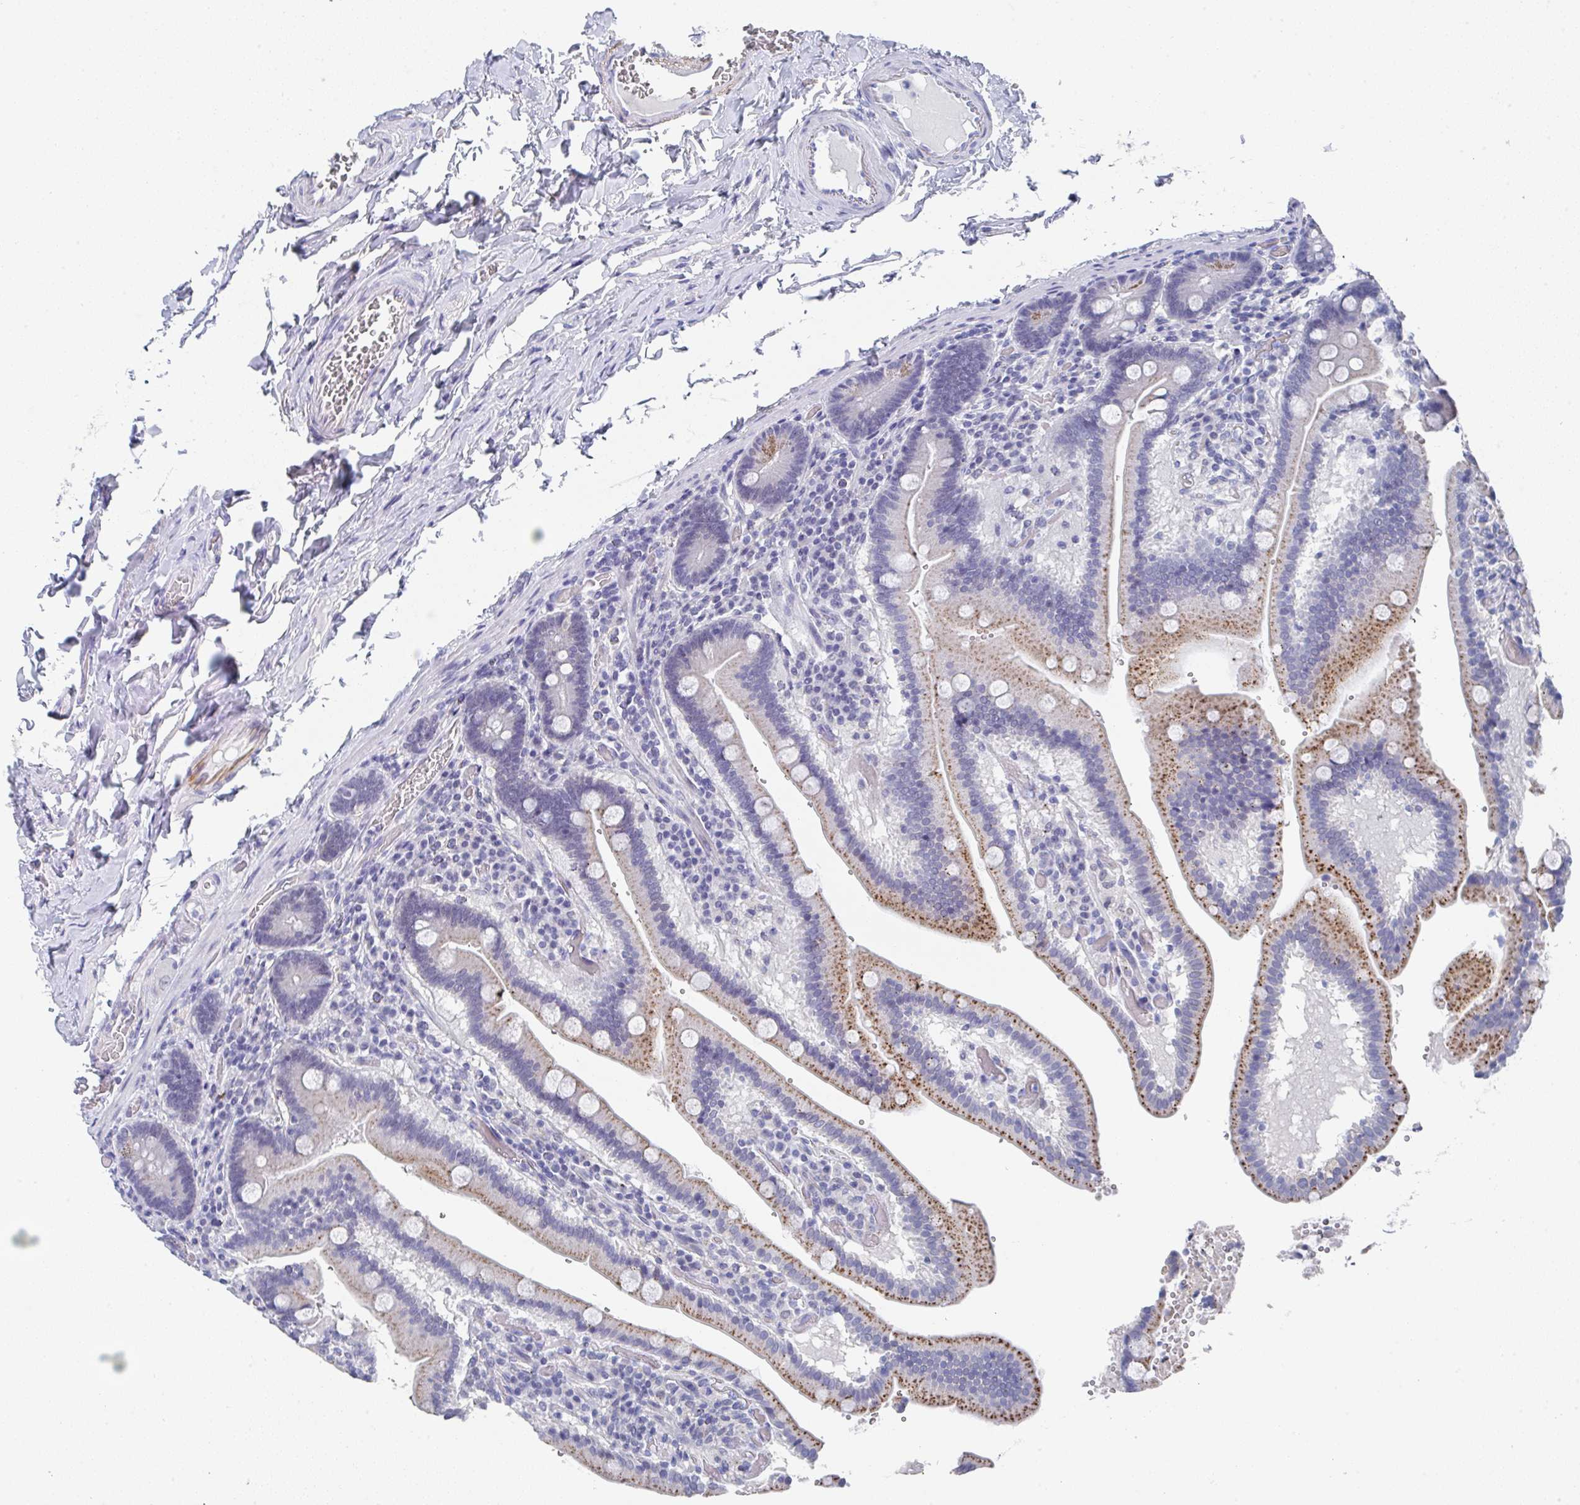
{"staining": {"intensity": "moderate", "quantity": "25%-75%", "location": "cytoplasmic/membranous"}, "tissue": "duodenum", "cell_type": "Glandular cells", "image_type": "normal", "snomed": [{"axis": "morphology", "description": "Normal tissue, NOS"}, {"axis": "topography", "description": "Duodenum"}], "caption": "Brown immunohistochemical staining in unremarkable human duodenum reveals moderate cytoplasmic/membranous expression in approximately 25%-75% of glandular cells. The staining was performed using DAB to visualize the protein expression in brown, while the nuclei were stained in blue with hematoxylin (Magnification: 20x).", "gene": "TNFRSF8", "patient": {"sex": "female", "age": 62}}